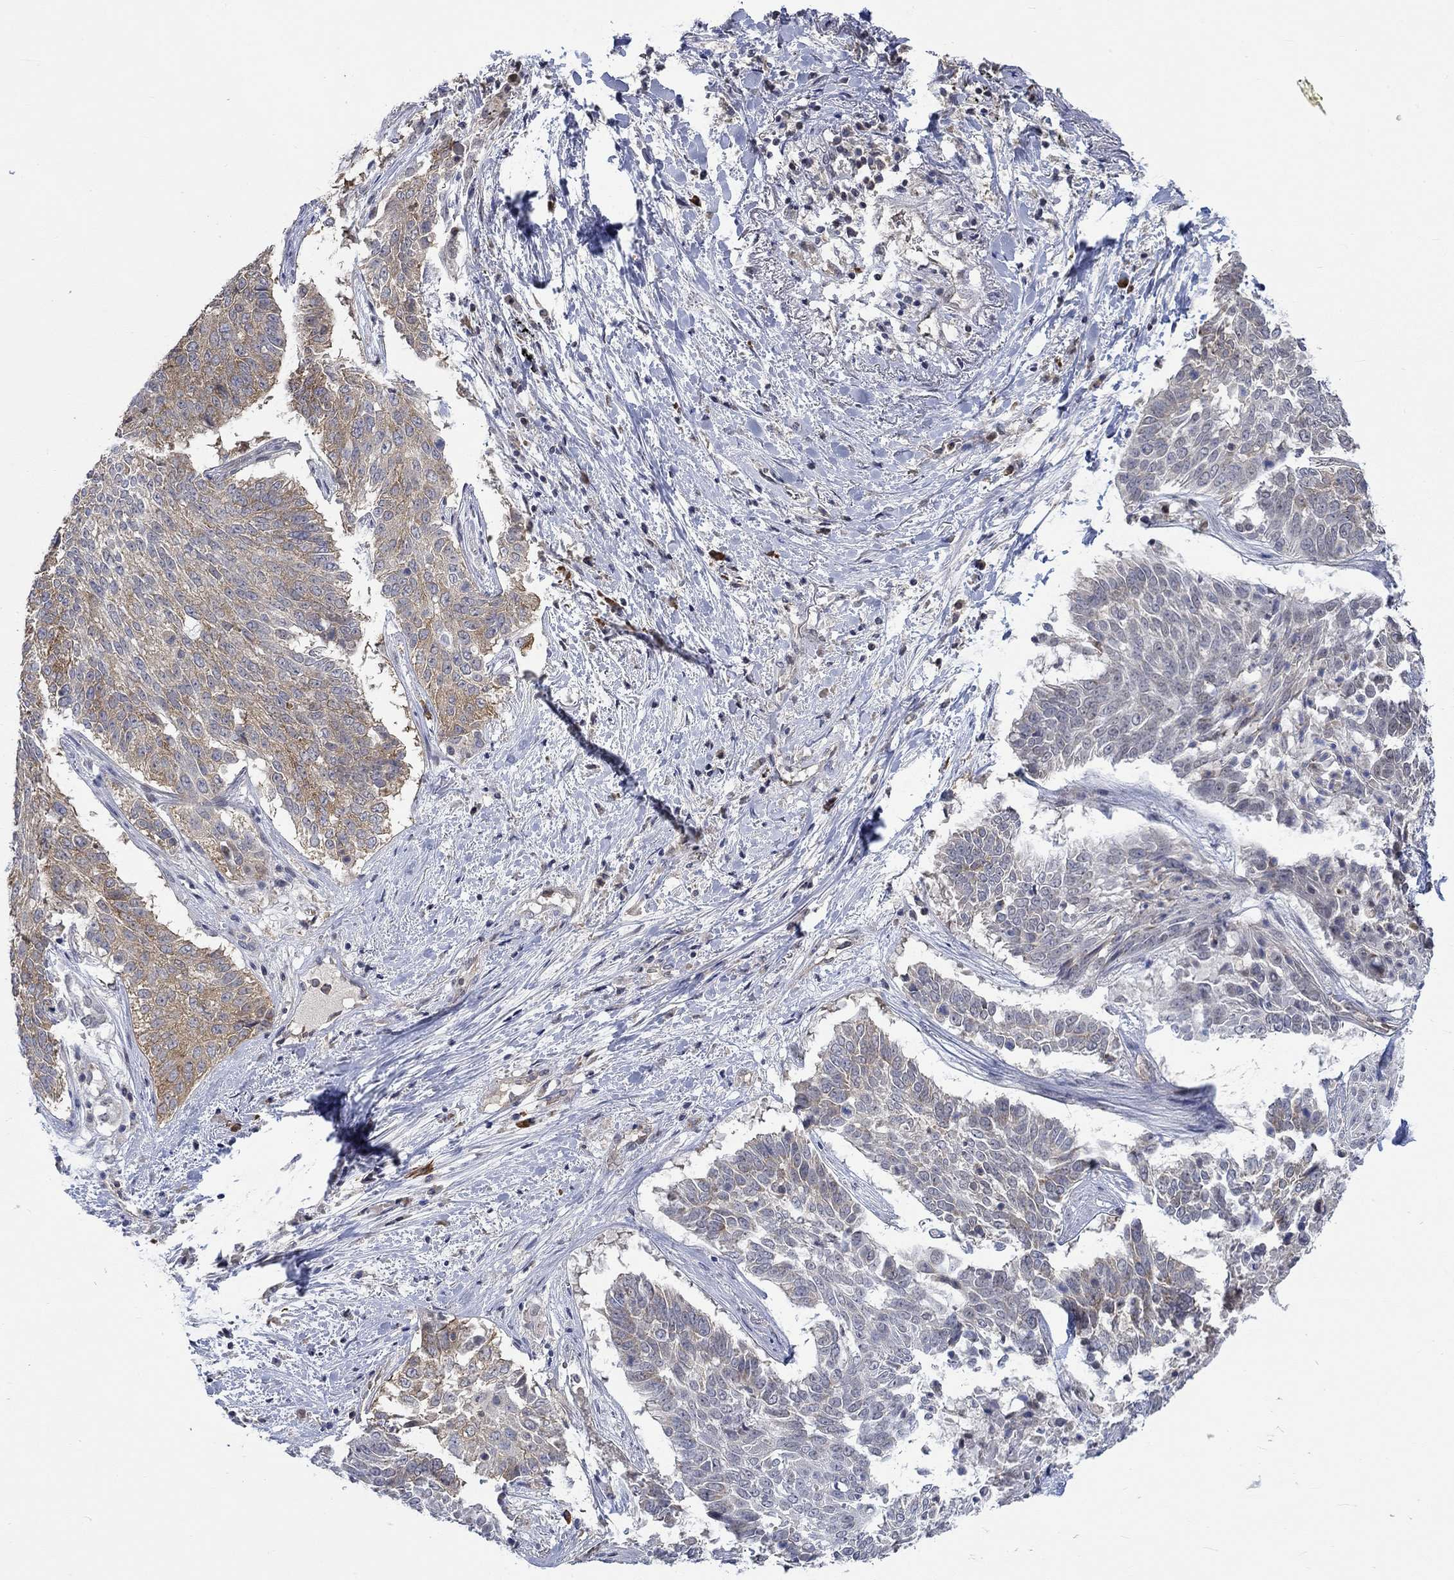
{"staining": {"intensity": "strong", "quantity": "25%-75%", "location": "cytoplasmic/membranous"}, "tissue": "lung cancer", "cell_type": "Tumor cells", "image_type": "cancer", "snomed": [{"axis": "morphology", "description": "Squamous cell carcinoma, NOS"}, {"axis": "topography", "description": "Lung"}], "caption": "Immunohistochemical staining of lung cancer (squamous cell carcinoma) exhibits strong cytoplasmic/membranous protein staining in about 25%-75% of tumor cells. The staining is performed using DAB (3,3'-diaminobenzidine) brown chromogen to label protein expression. The nuclei are counter-stained blue using hematoxylin.", "gene": "WASF1", "patient": {"sex": "male", "age": 64}}